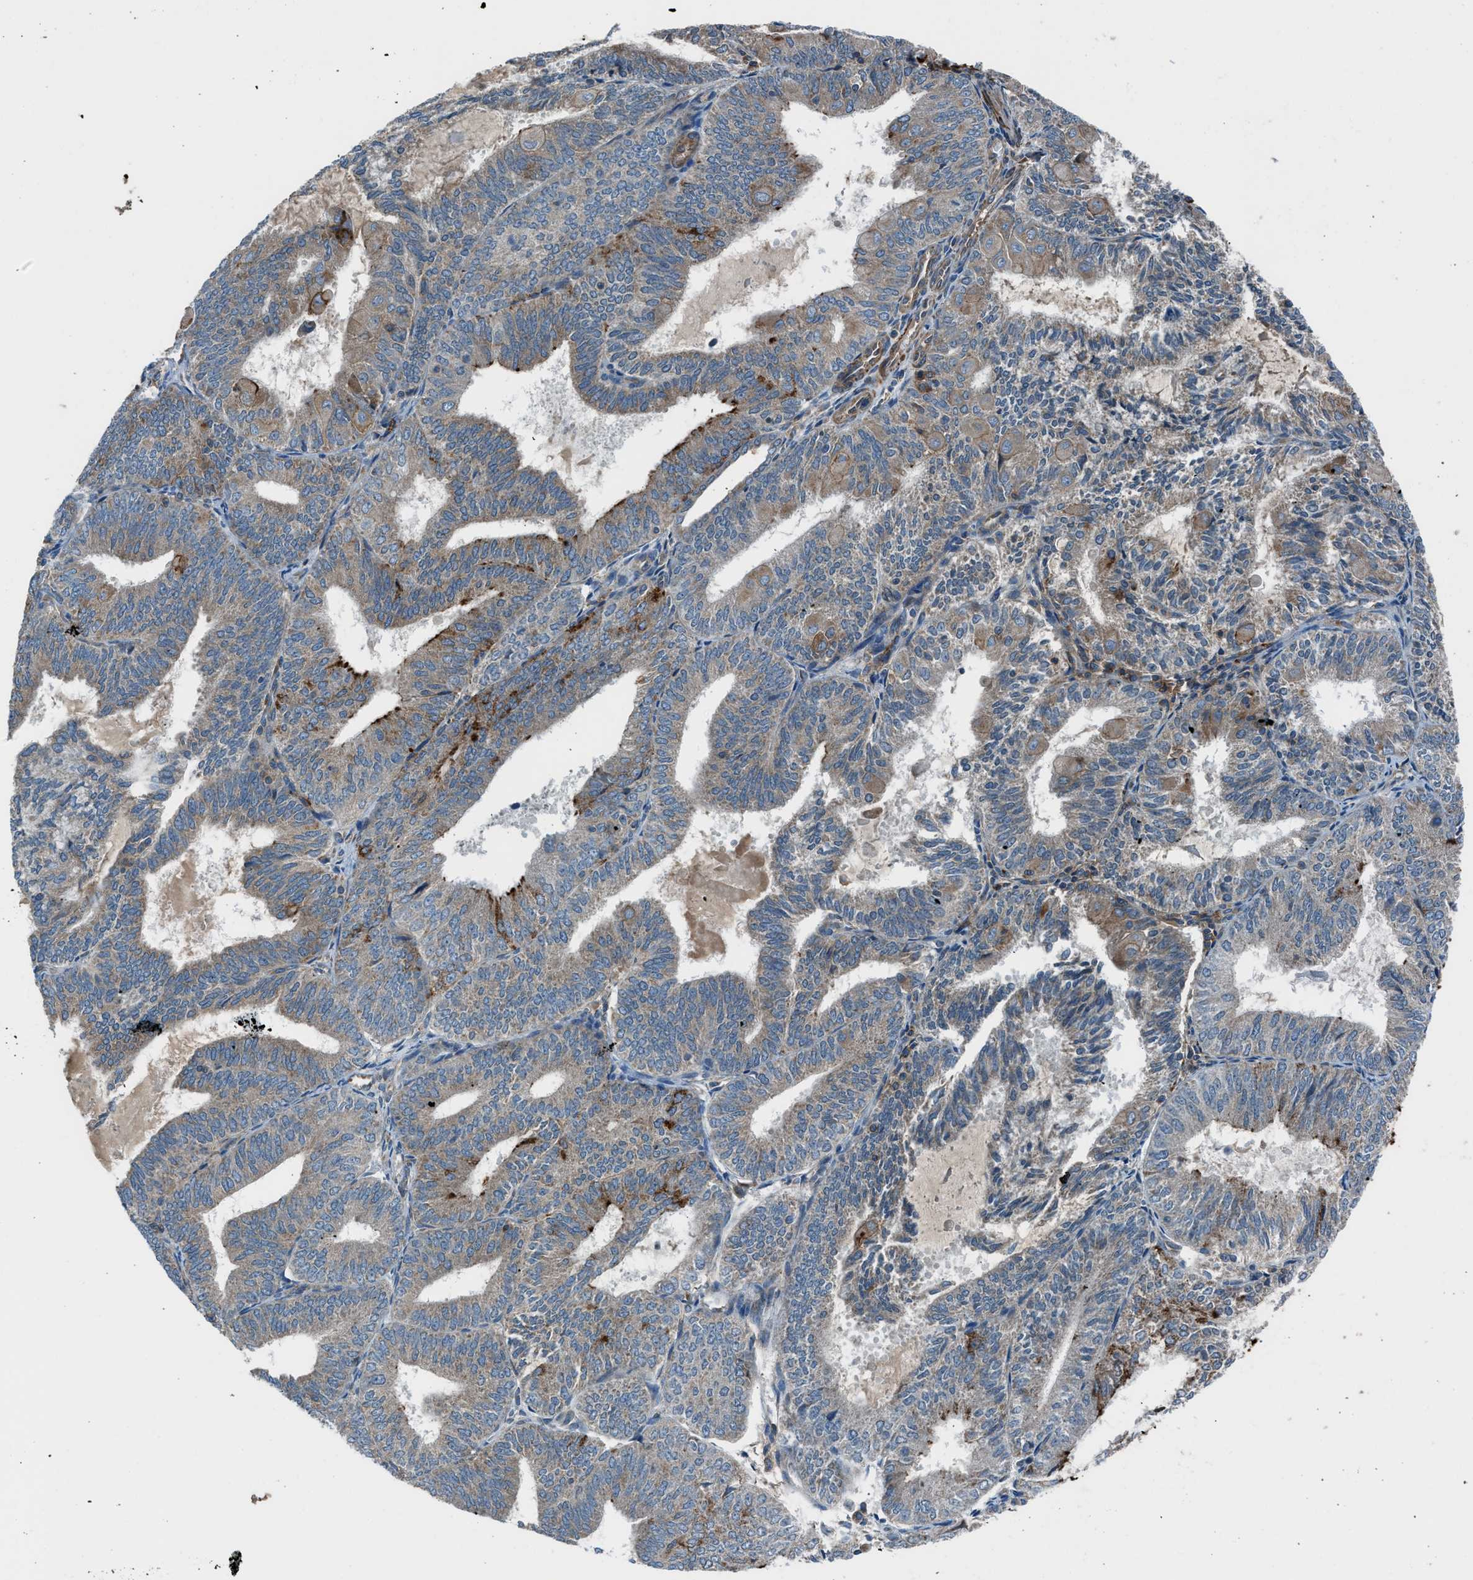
{"staining": {"intensity": "moderate", "quantity": "<25%", "location": "cytoplasmic/membranous"}, "tissue": "endometrial cancer", "cell_type": "Tumor cells", "image_type": "cancer", "snomed": [{"axis": "morphology", "description": "Adenocarcinoma, NOS"}, {"axis": "topography", "description": "Endometrium"}], "caption": "Protein staining by IHC exhibits moderate cytoplasmic/membranous positivity in approximately <25% of tumor cells in endometrial adenocarcinoma.", "gene": "LMBR1", "patient": {"sex": "female", "age": 81}}